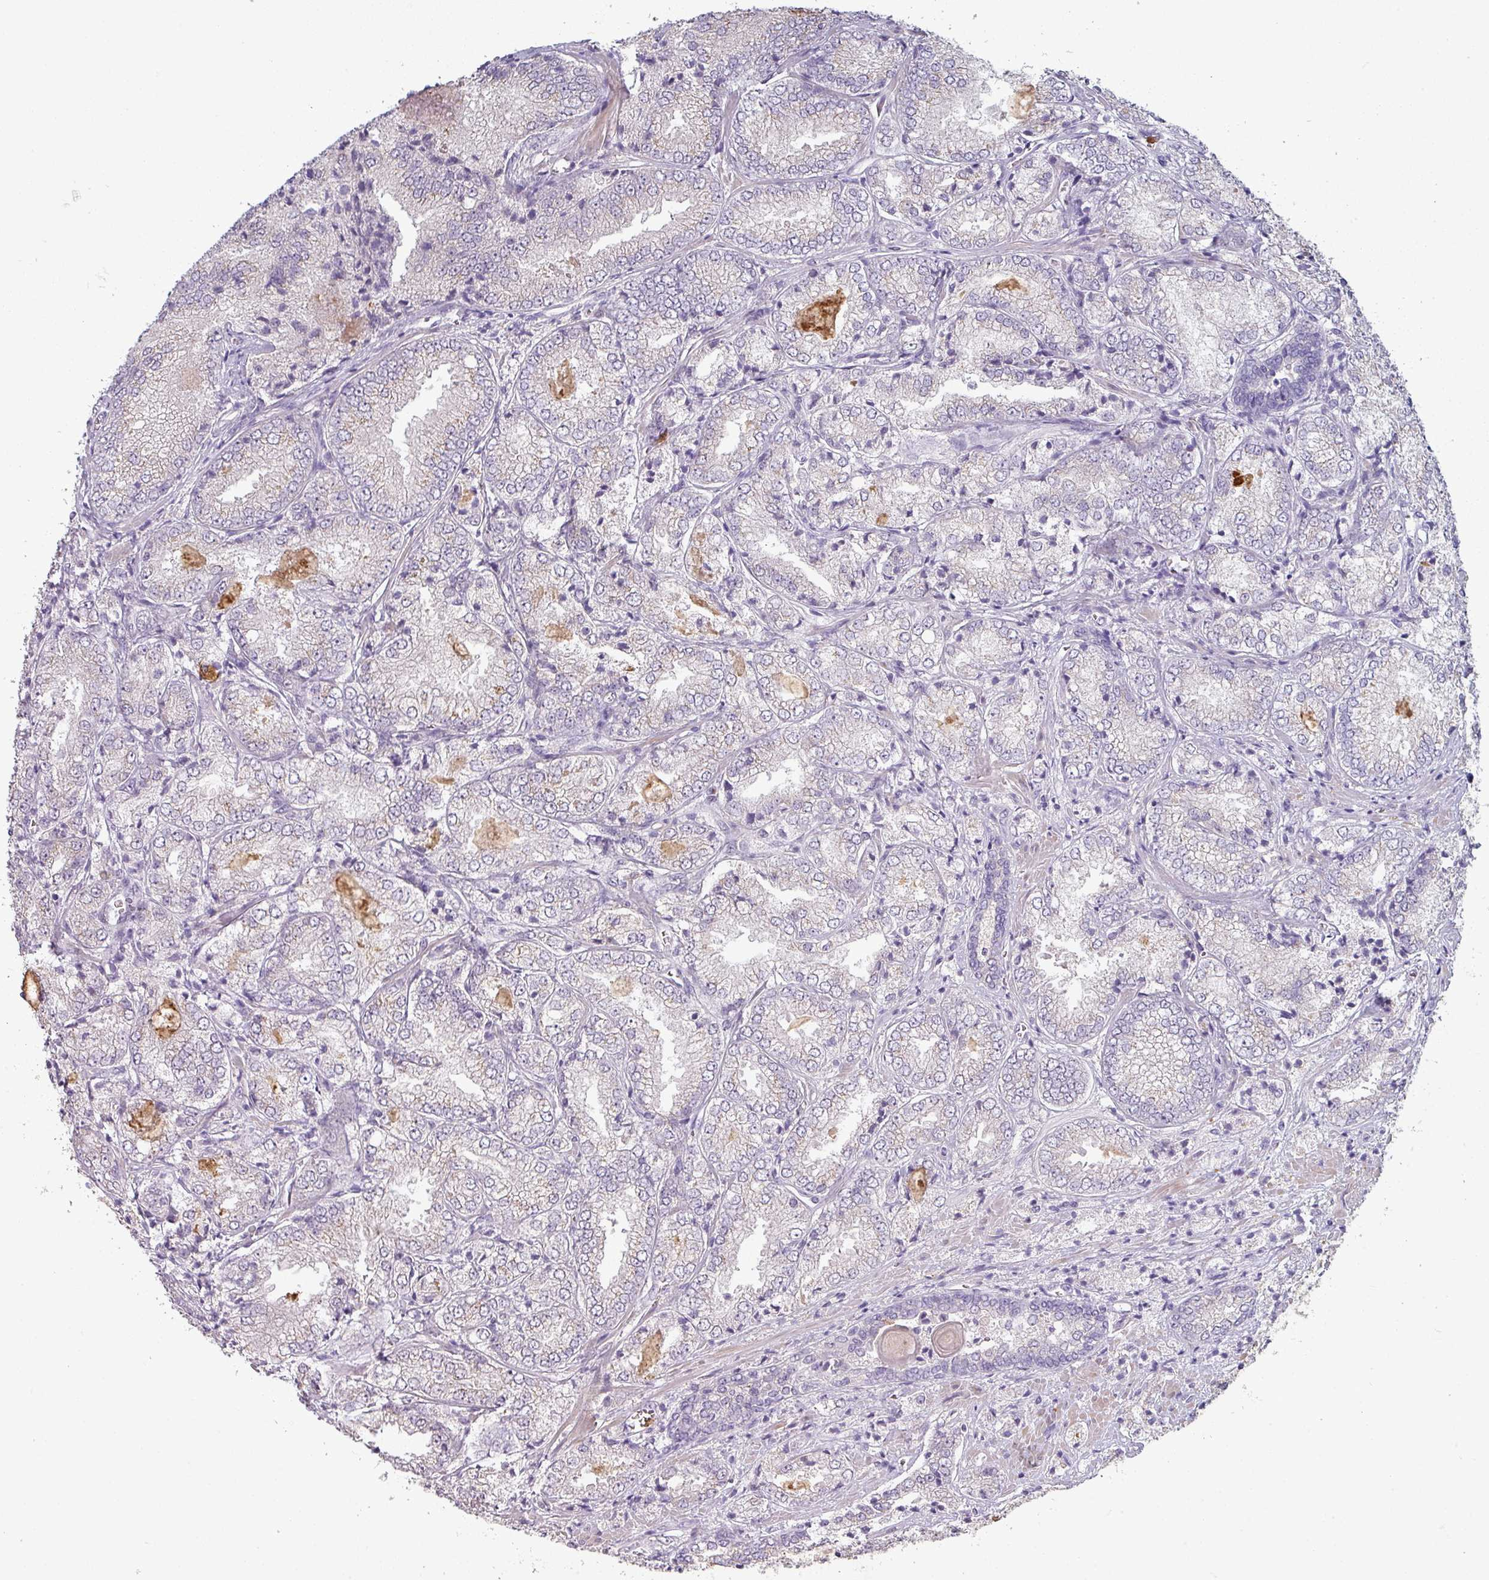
{"staining": {"intensity": "negative", "quantity": "none", "location": "none"}, "tissue": "prostate cancer", "cell_type": "Tumor cells", "image_type": "cancer", "snomed": [{"axis": "morphology", "description": "Adenocarcinoma, High grade"}, {"axis": "topography", "description": "Prostate"}], "caption": "Prostate cancer (adenocarcinoma (high-grade)) stained for a protein using immunohistochemistry (IHC) displays no positivity tumor cells.", "gene": "MAGEC3", "patient": {"sex": "male", "age": 63}}